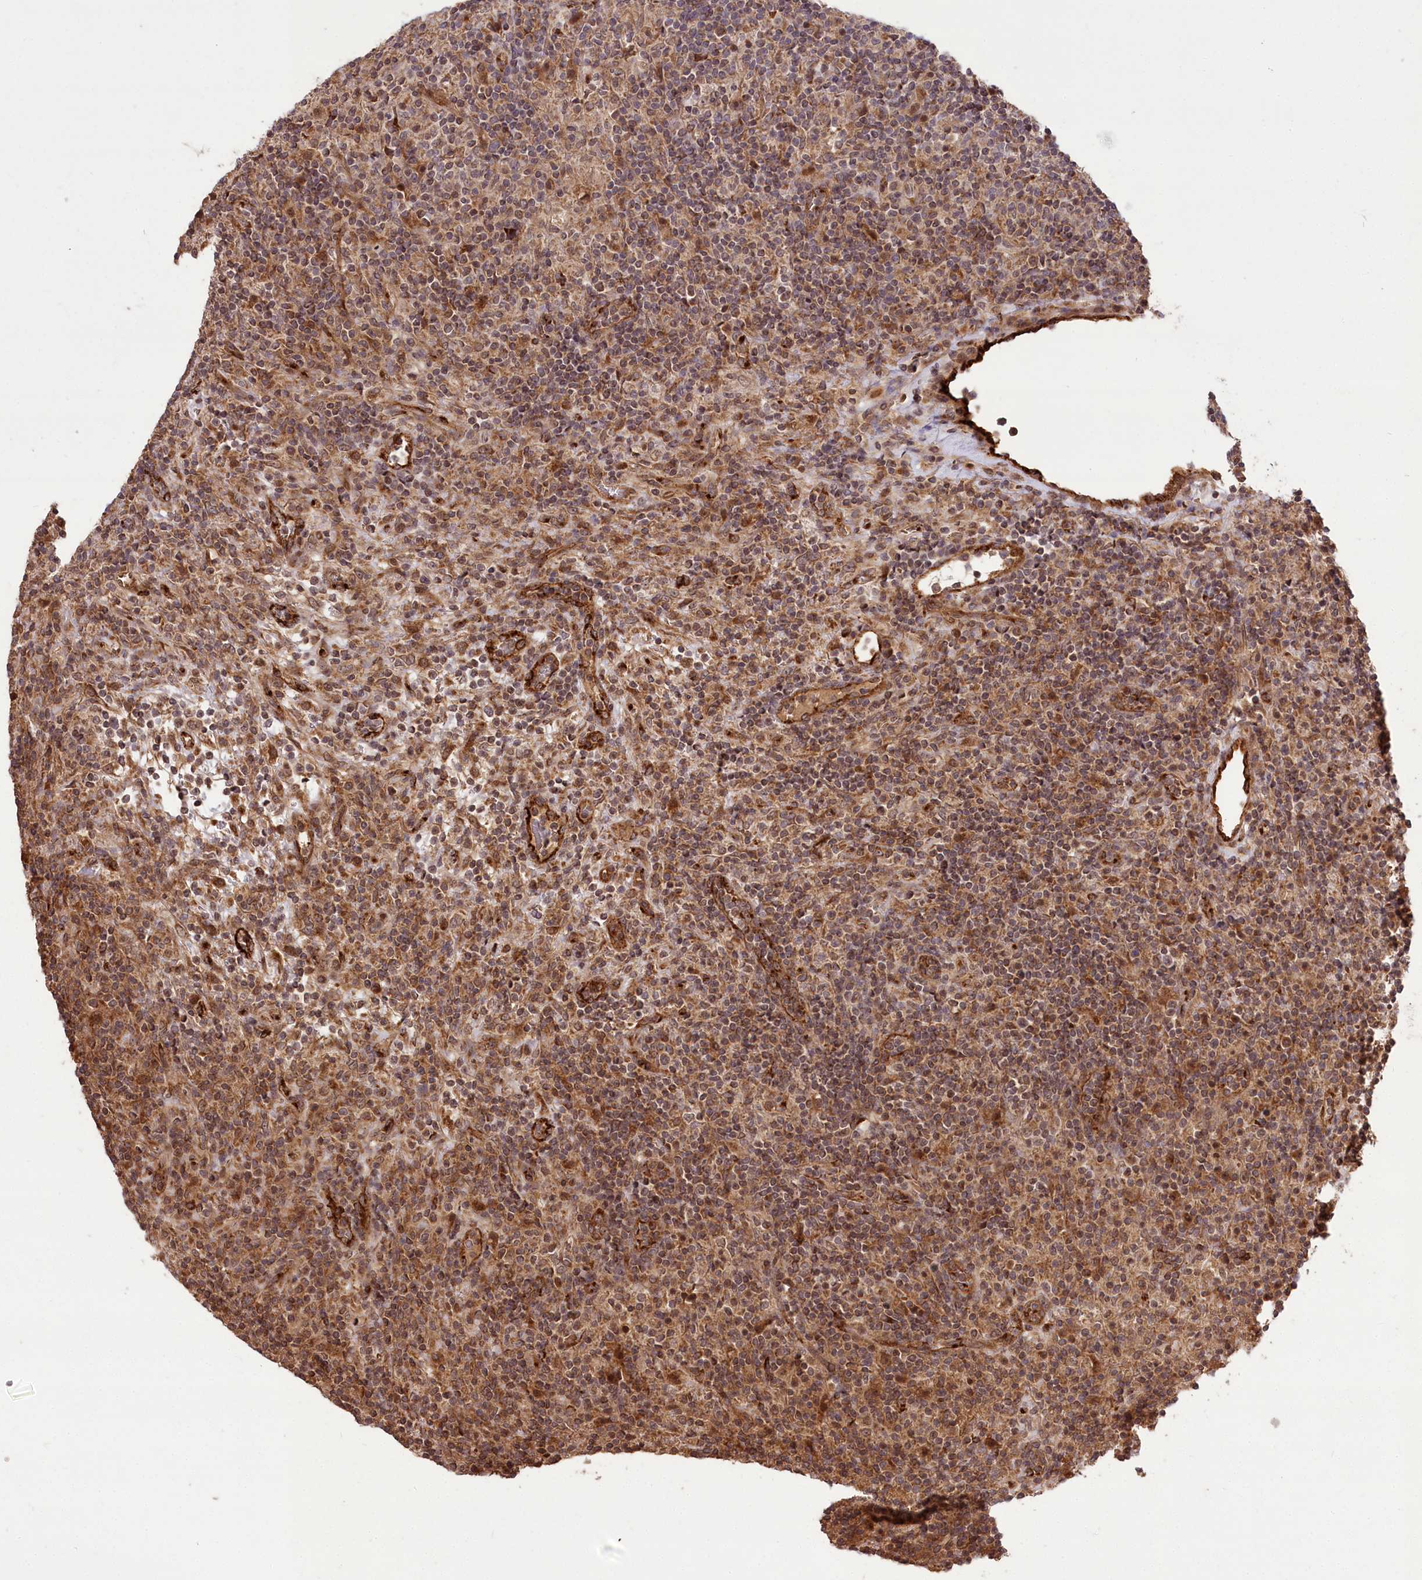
{"staining": {"intensity": "weak", "quantity": "25%-75%", "location": "cytoplasmic/membranous"}, "tissue": "lymphoma", "cell_type": "Tumor cells", "image_type": "cancer", "snomed": [{"axis": "morphology", "description": "Hodgkin's disease, NOS"}, {"axis": "topography", "description": "Lymph node"}], "caption": "Tumor cells display low levels of weak cytoplasmic/membranous staining in about 25%-75% of cells in human Hodgkin's disease.", "gene": "CARD19", "patient": {"sex": "male", "age": 70}}